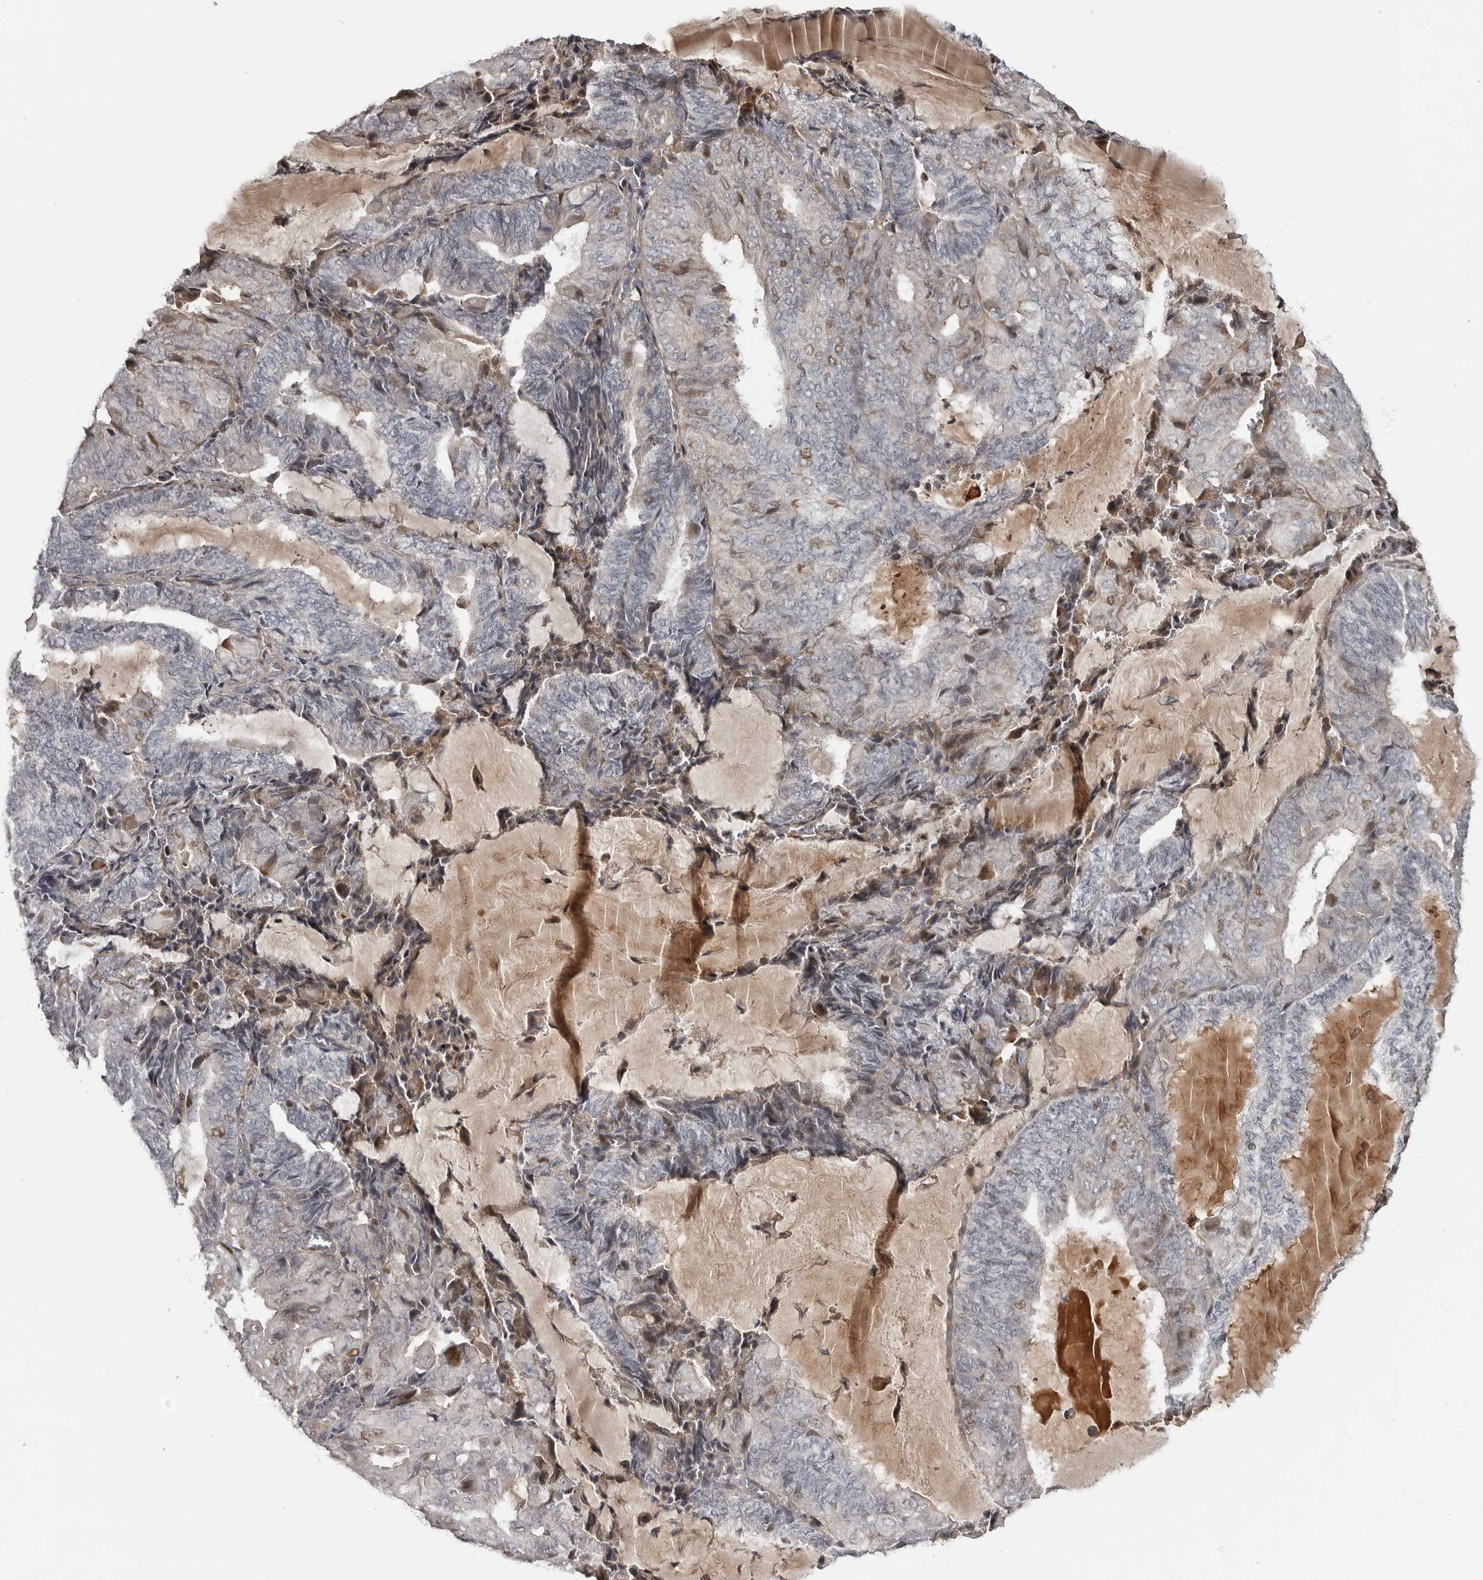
{"staining": {"intensity": "weak", "quantity": "<25%", "location": "nuclear"}, "tissue": "endometrial cancer", "cell_type": "Tumor cells", "image_type": "cancer", "snomed": [{"axis": "morphology", "description": "Adenocarcinoma, NOS"}, {"axis": "topography", "description": "Endometrium"}], "caption": "Image shows no protein staining in tumor cells of adenocarcinoma (endometrial) tissue. Brightfield microscopy of immunohistochemistry (IHC) stained with DAB (brown) and hematoxylin (blue), captured at high magnification.", "gene": "ZNF277", "patient": {"sex": "female", "age": 81}}